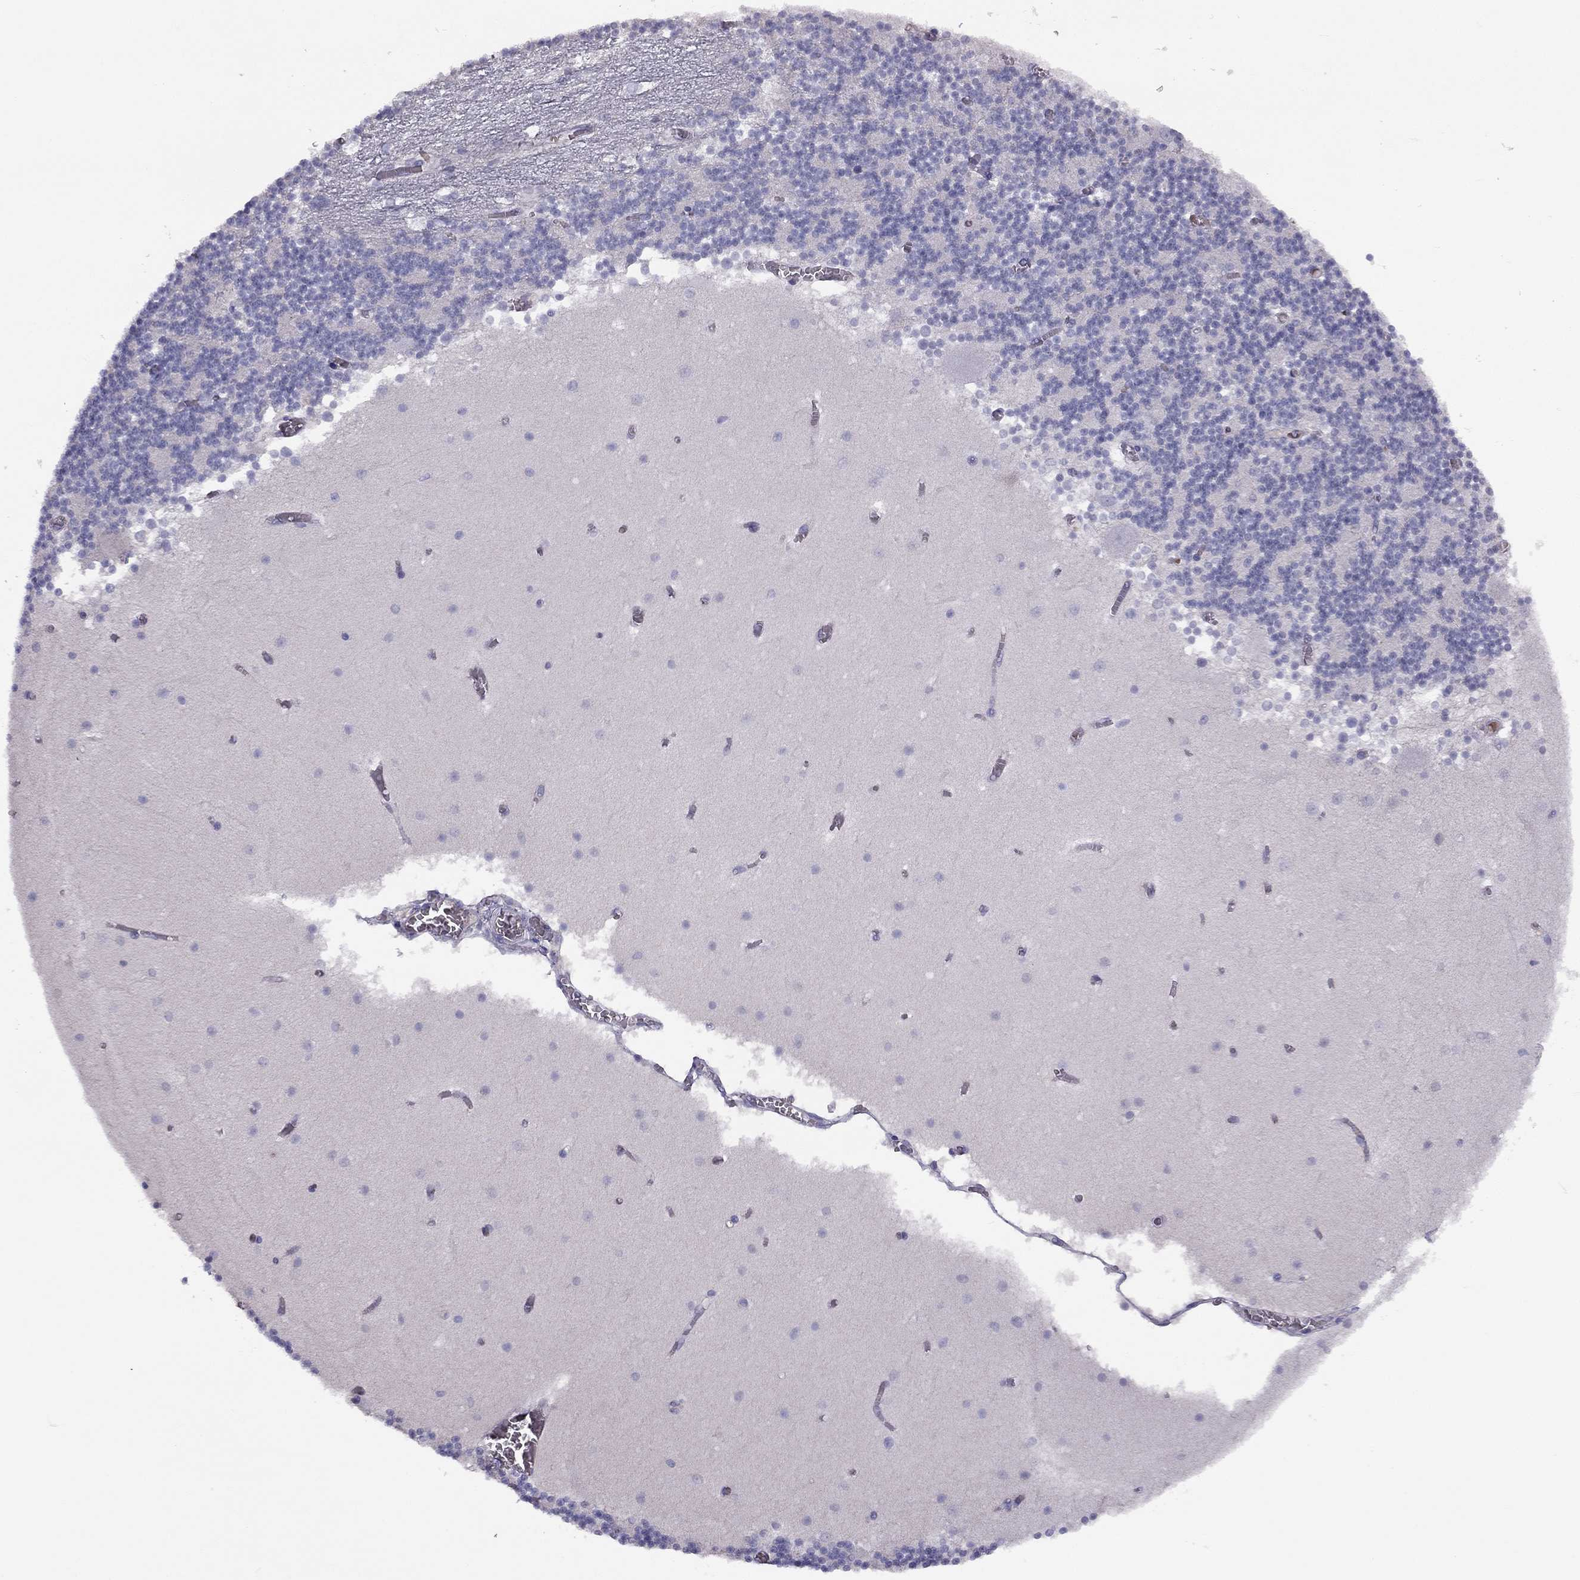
{"staining": {"intensity": "negative", "quantity": "none", "location": "none"}, "tissue": "cerebellum", "cell_type": "Cells in granular layer", "image_type": "normal", "snomed": [{"axis": "morphology", "description": "Normal tissue, NOS"}, {"axis": "topography", "description": "Cerebellum"}], "caption": "Immunohistochemical staining of benign human cerebellum exhibits no significant positivity in cells in granular layer.", "gene": "RHCE", "patient": {"sex": "female", "age": 28}}